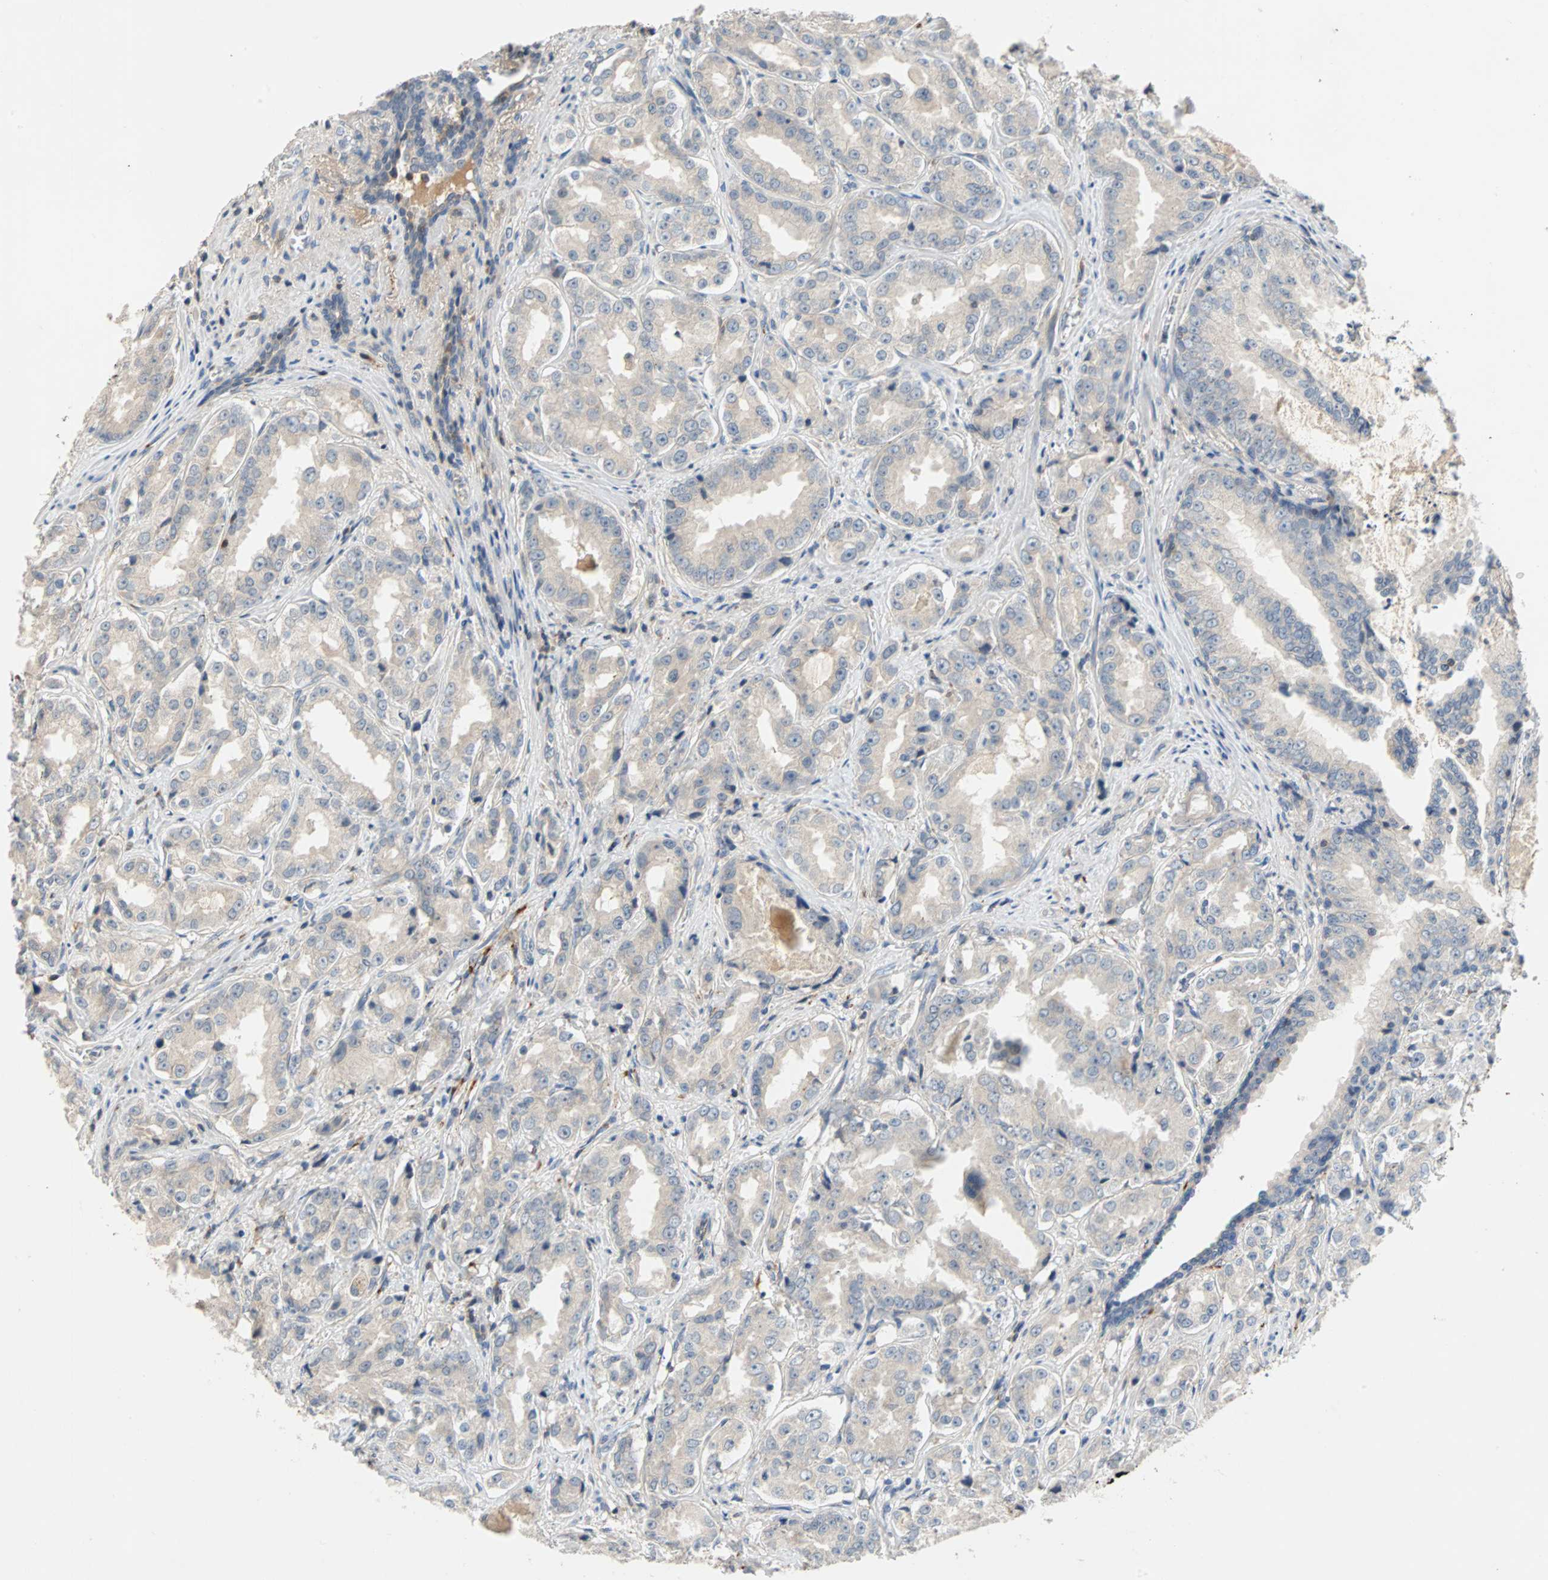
{"staining": {"intensity": "negative", "quantity": "none", "location": "none"}, "tissue": "prostate cancer", "cell_type": "Tumor cells", "image_type": "cancer", "snomed": [{"axis": "morphology", "description": "Adenocarcinoma, High grade"}, {"axis": "topography", "description": "Prostate"}], "caption": "Immunohistochemistry photomicrograph of prostate adenocarcinoma (high-grade) stained for a protein (brown), which reveals no expression in tumor cells.", "gene": "MAP4K1", "patient": {"sex": "male", "age": 73}}